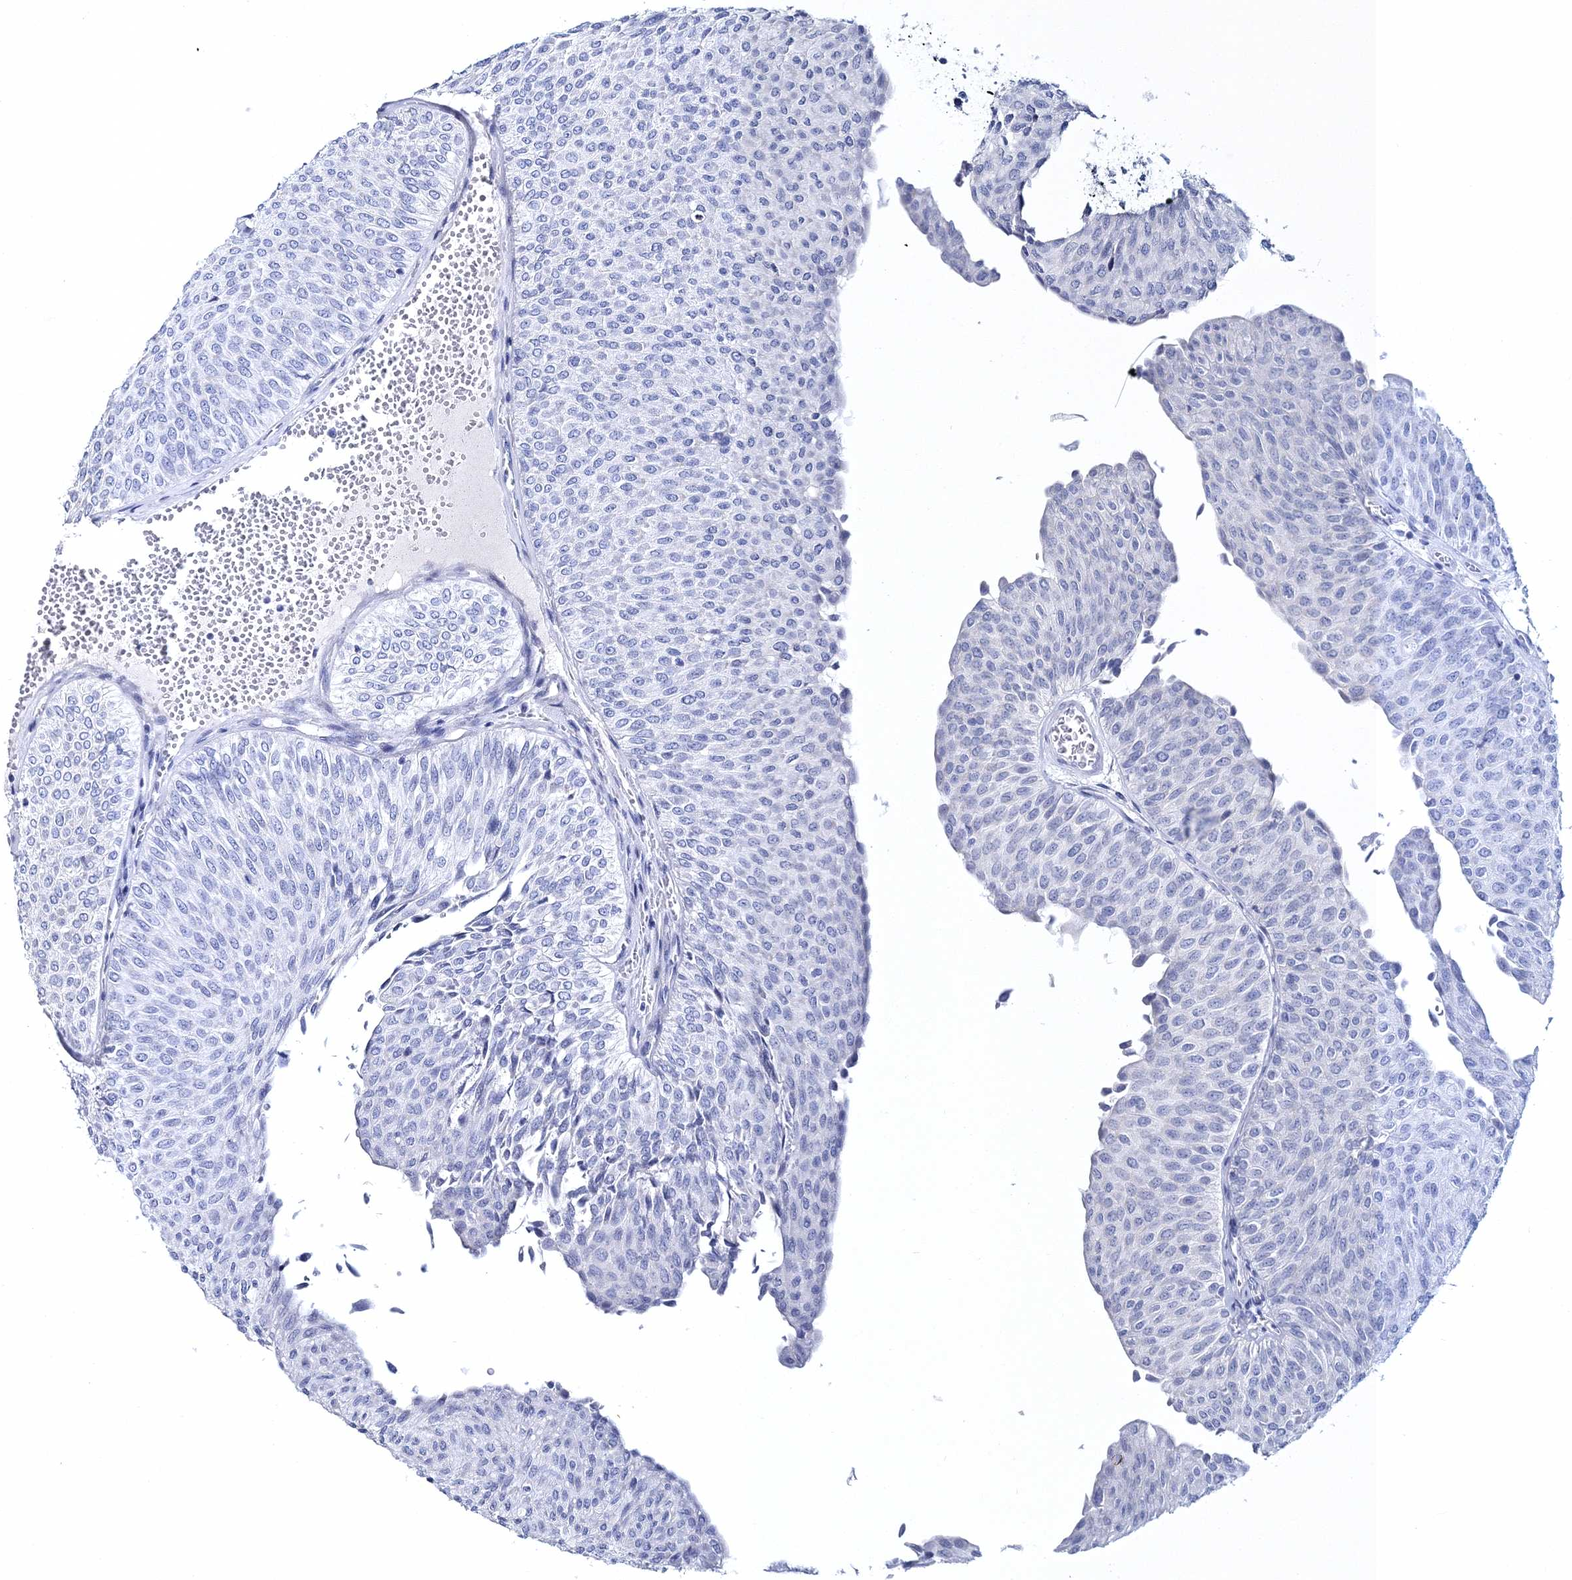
{"staining": {"intensity": "negative", "quantity": "none", "location": "none"}, "tissue": "urothelial cancer", "cell_type": "Tumor cells", "image_type": "cancer", "snomed": [{"axis": "morphology", "description": "Urothelial carcinoma, Low grade"}, {"axis": "topography", "description": "Urinary bladder"}], "caption": "Tumor cells are negative for brown protein staining in urothelial cancer.", "gene": "MYOZ2", "patient": {"sex": "male", "age": 78}}